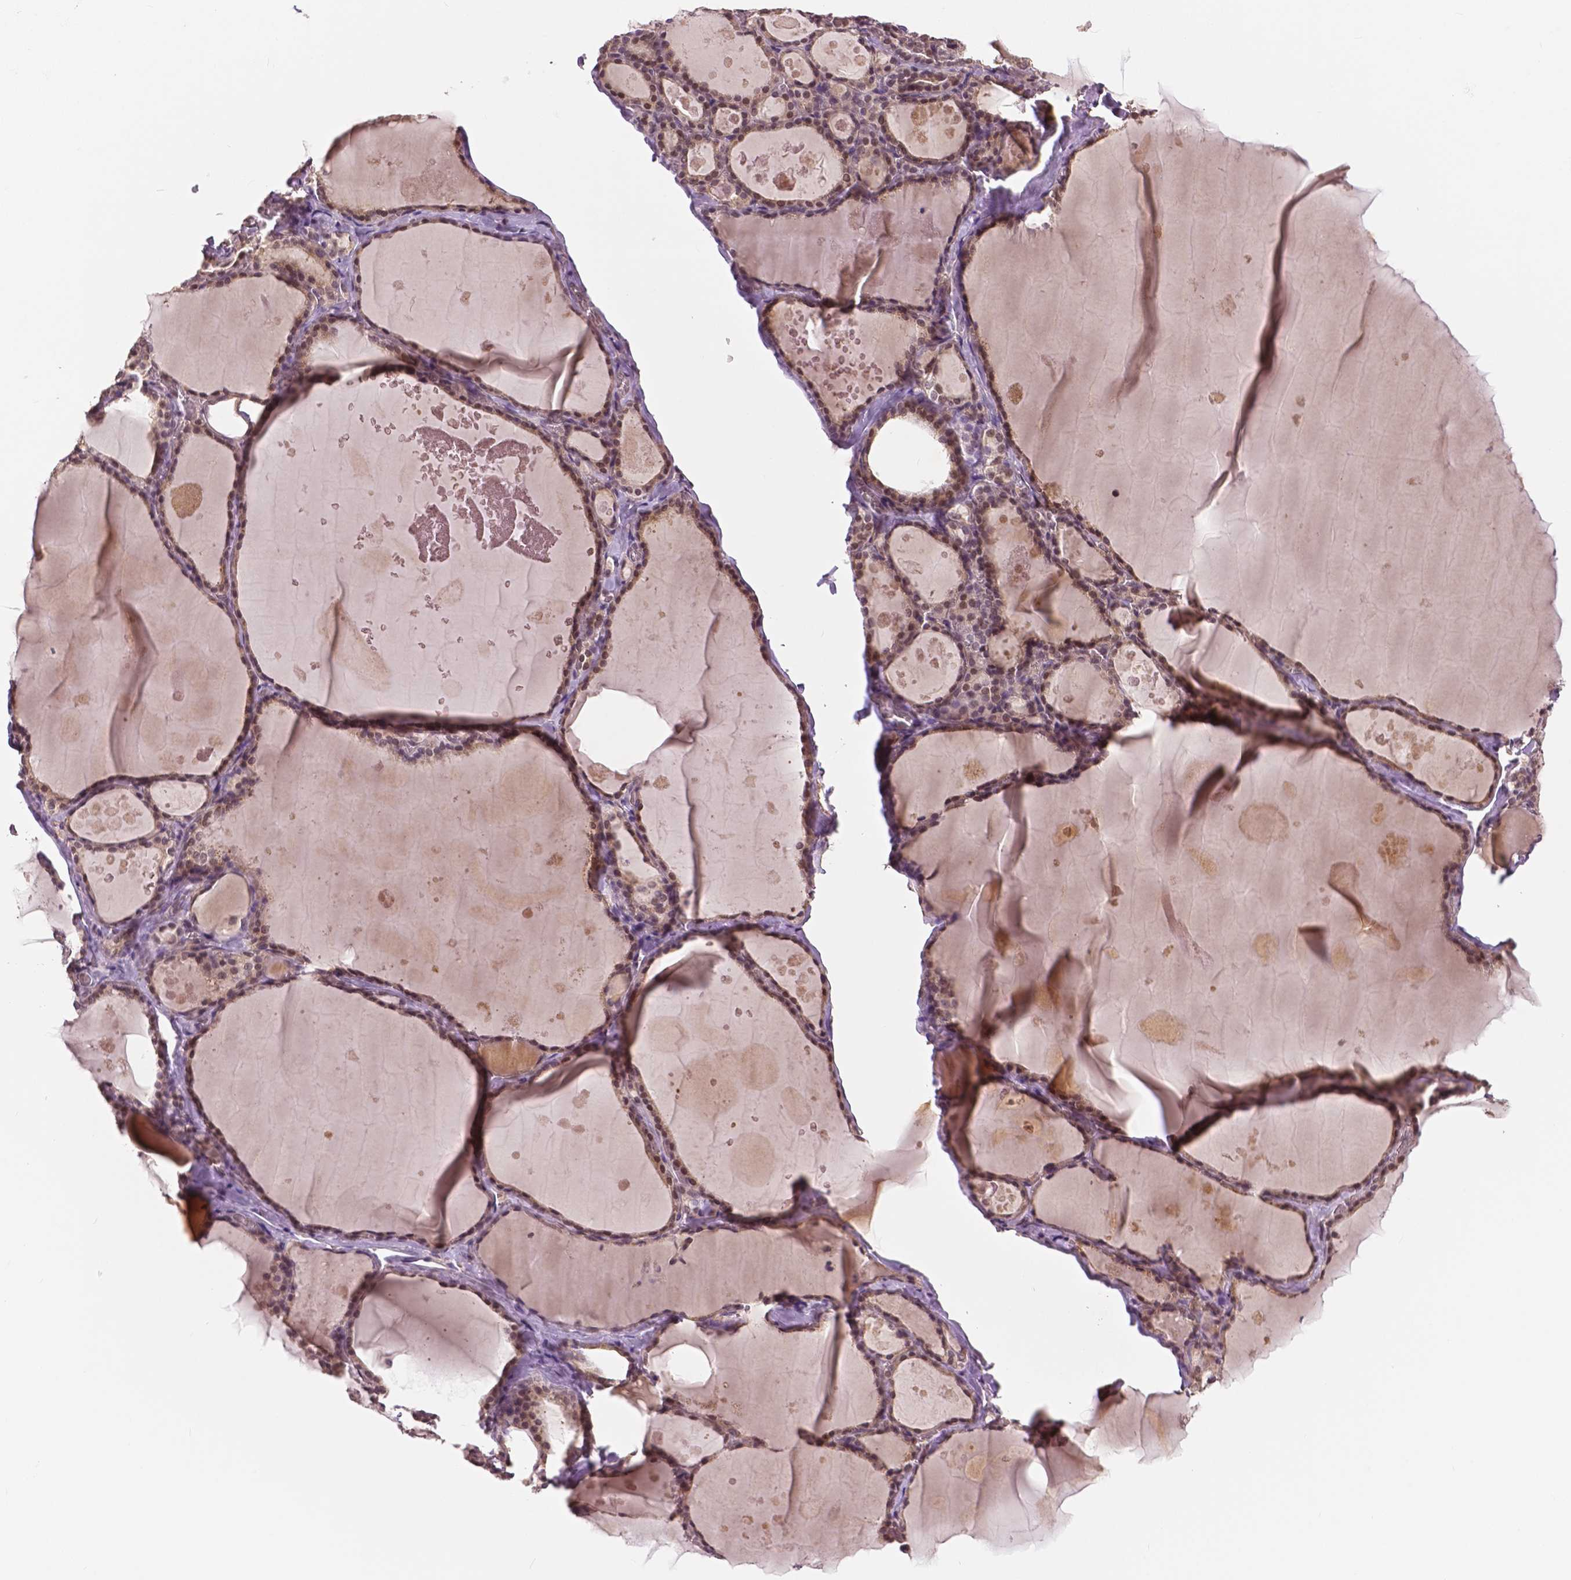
{"staining": {"intensity": "strong", "quantity": ">75%", "location": "nuclear"}, "tissue": "thyroid gland", "cell_type": "Glandular cells", "image_type": "normal", "snomed": [{"axis": "morphology", "description": "Normal tissue, NOS"}, {"axis": "topography", "description": "Thyroid gland"}], "caption": "Immunohistochemical staining of unremarkable thyroid gland reveals >75% levels of strong nuclear protein positivity in about >75% of glandular cells.", "gene": "MAP1LC3B", "patient": {"sex": "male", "age": 56}}